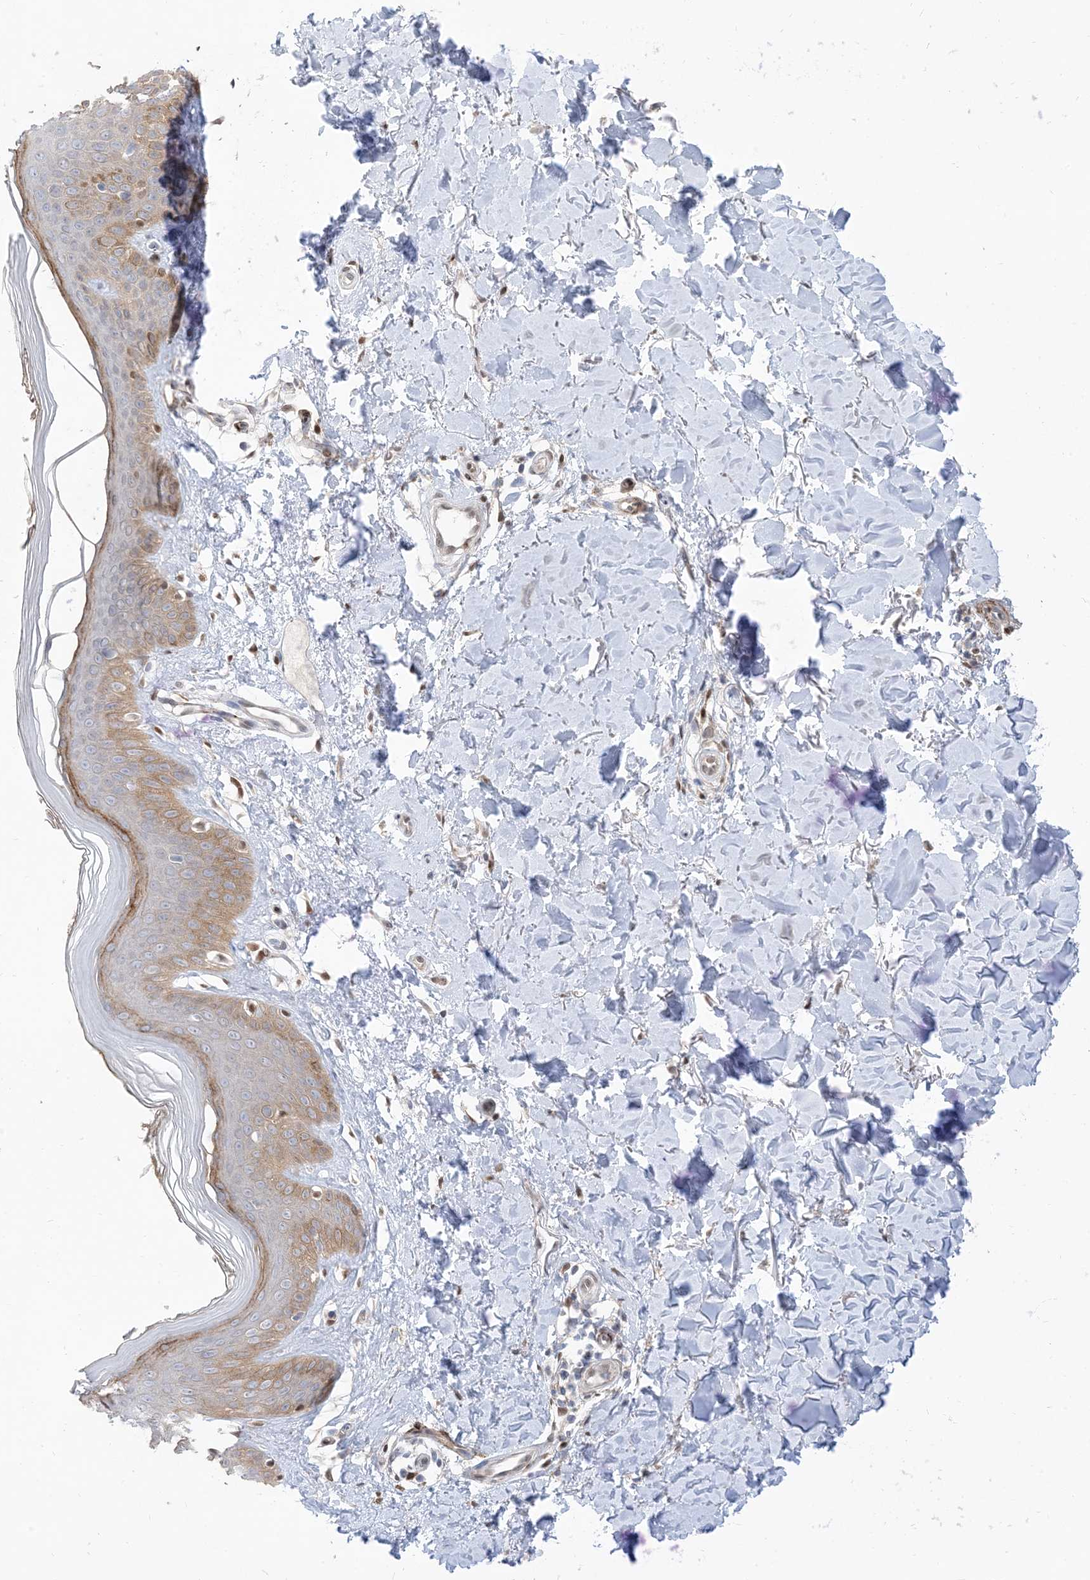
{"staining": {"intensity": "moderate", "quantity": ">75%", "location": "cytoplasmic/membranous"}, "tissue": "skin", "cell_type": "Fibroblasts", "image_type": "normal", "snomed": [{"axis": "morphology", "description": "Normal tissue, NOS"}, {"axis": "topography", "description": "Skin"}], "caption": "This is an image of immunohistochemistry staining of normal skin, which shows moderate expression in the cytoplasmic/membranous of fibroblasts.", "gene": "RIN1", "patient": {"sex": "female", "age": 64}}